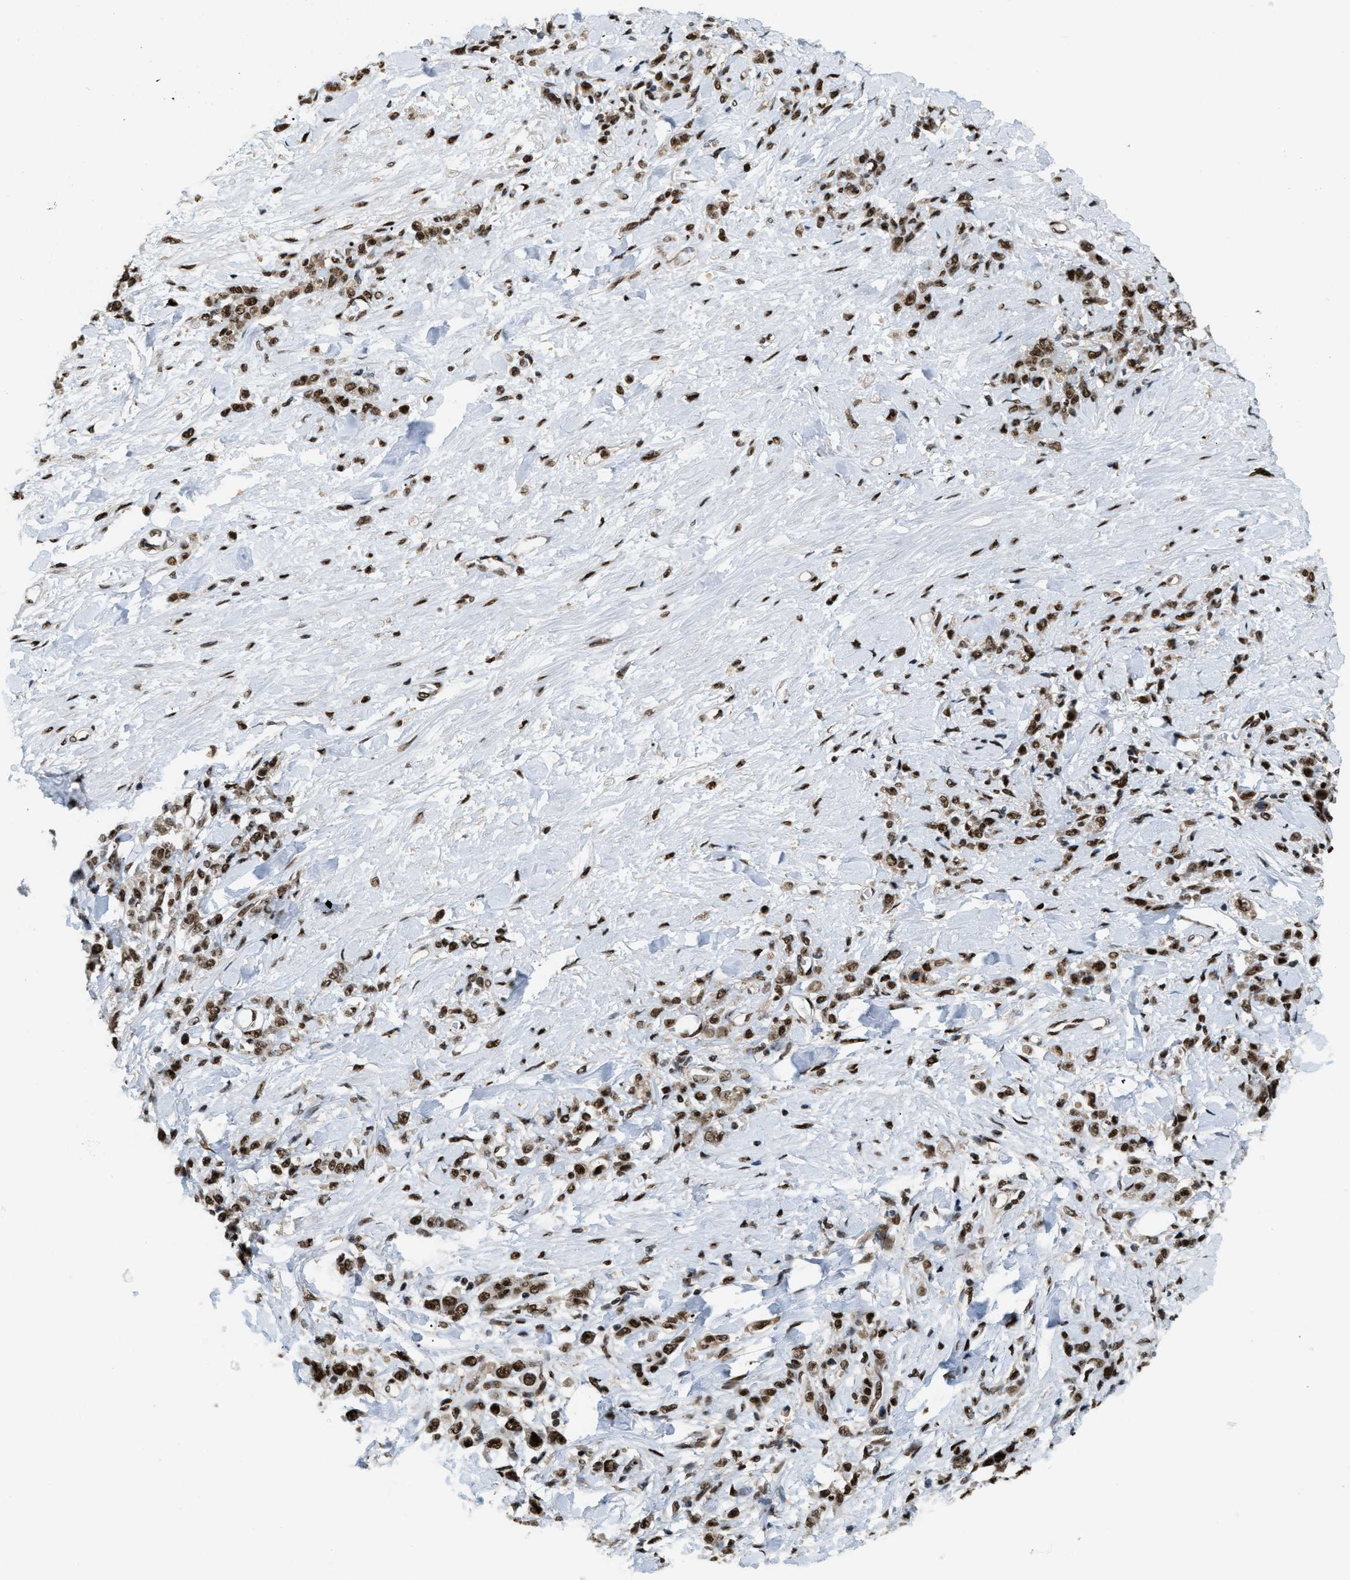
{"staining": {"intensity": "strong", "quantity": ">75%", "location": "nuclear"}, "tissue": "stomach cancer", "cell_type": "Tumor cells", "image_type": "cancer", "snomed": [{"axis": "morphology", "description": "Normal tissue, NOS"}, {"axis": "morphology", "description": "Adenocarcinoma, NOS"}, {"axis": "topography", "description": "Stomach"}], "caption": "Protein staining displays strong nuclear positivity in about >75% of tumor cells in stomach cancer (adenocarcinoma).", "gene": "NUMA1", "patient": {"sex": "male", "age": 82}}